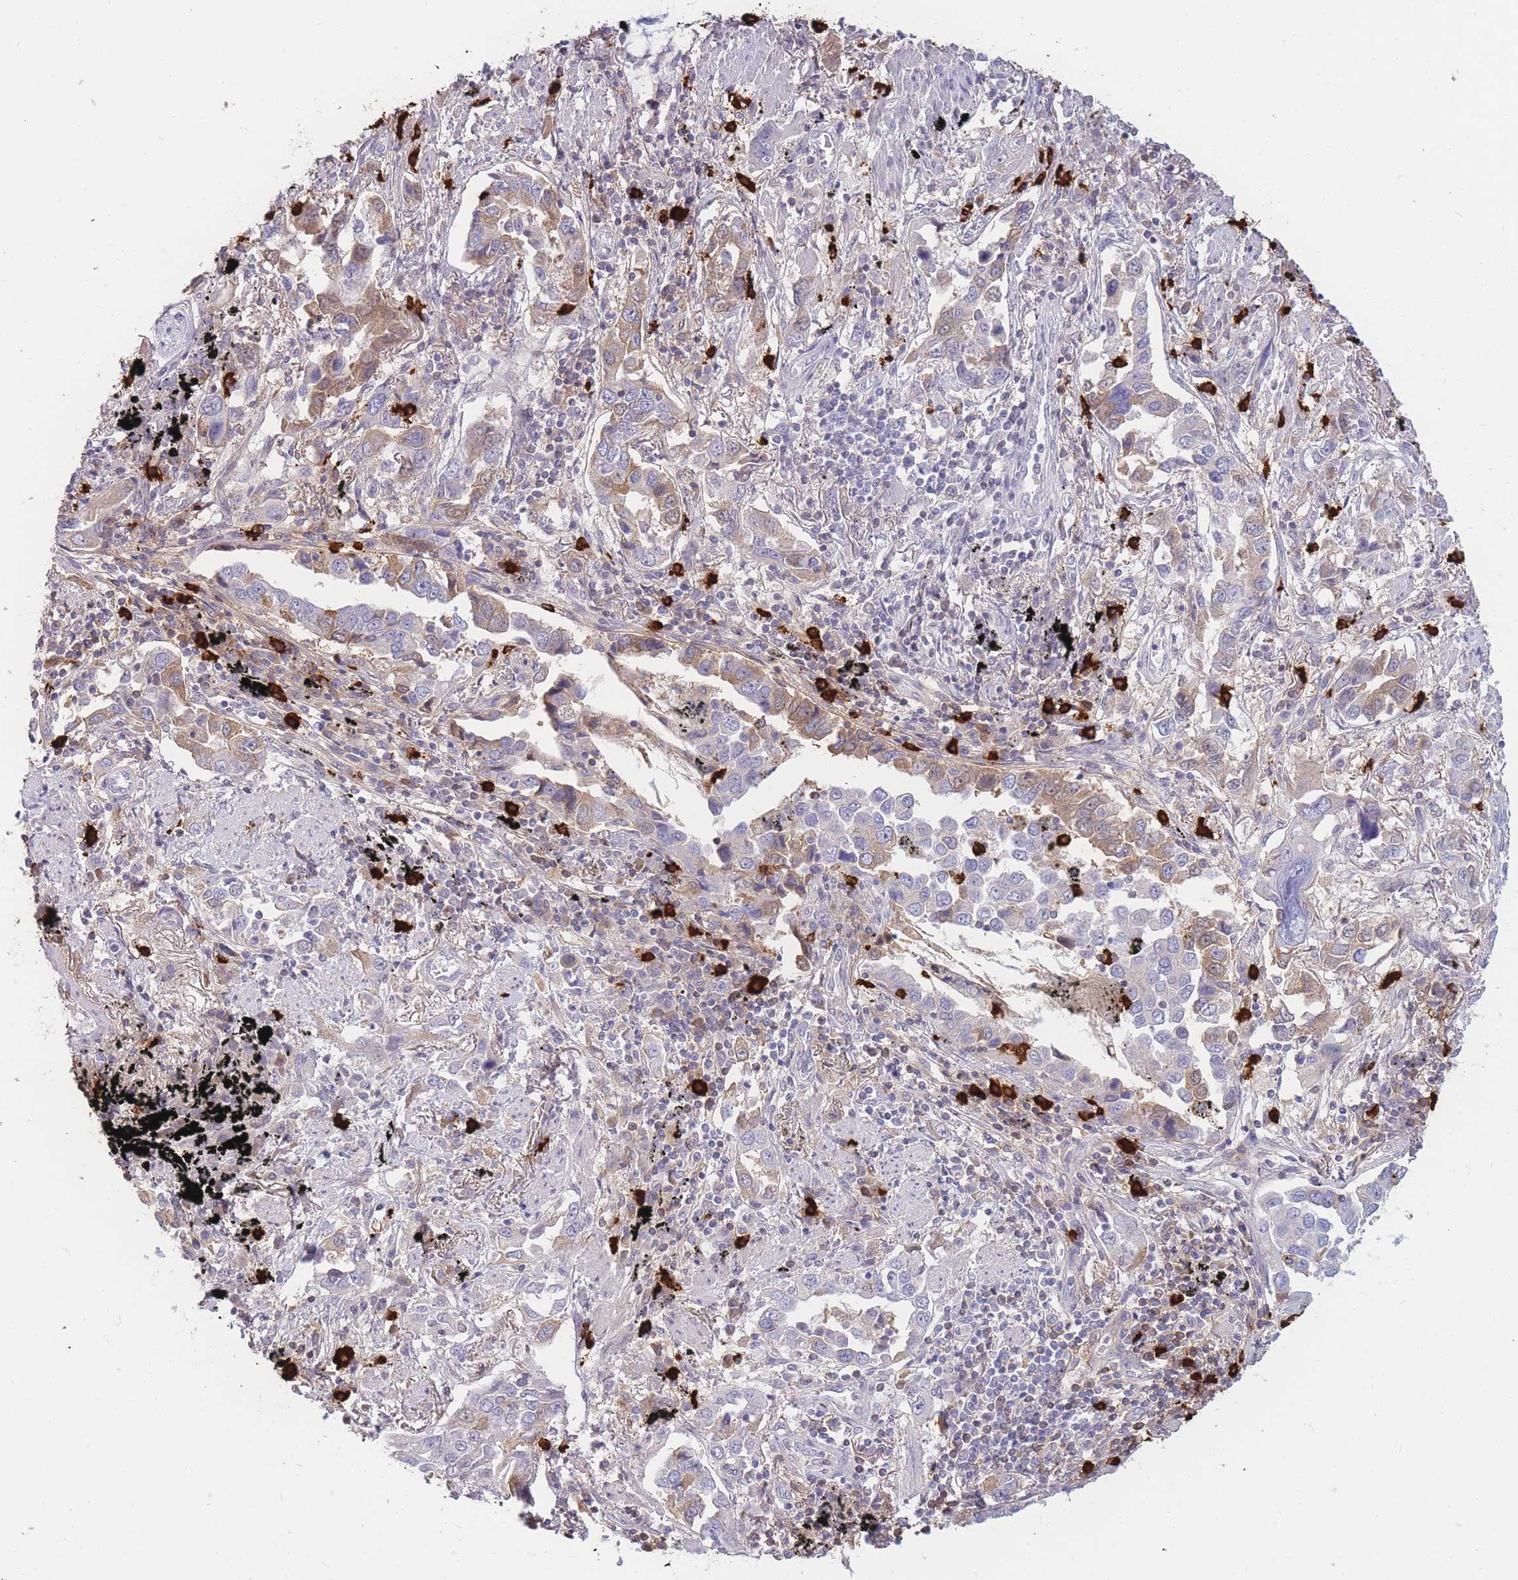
{"staining": {"intensity": "weak", "quantity": "25%-75%", "location": "cytoplasmic/membranous"}, "tissue": "lung cancer", "cell_type": "Tumor cells", "image_type": "cancer", "snomed": [{"axis": "morphology", "description": "Adenocarcinoma, NOS"}, {"axis": "topography", "description": "Lung"}], "caption": "Lung cancer stained with DAB immunohistochemistry reveals low levels of weak cytoplasmic/membranous staining in about 25%-75% of tumor cells. (Stains: DAB in brown, nuclei in blue, Microscopy: brightfield microscopy at high magnification).", "gene": "TPSD1", "patient": {"sex": "male", "age": 67}}